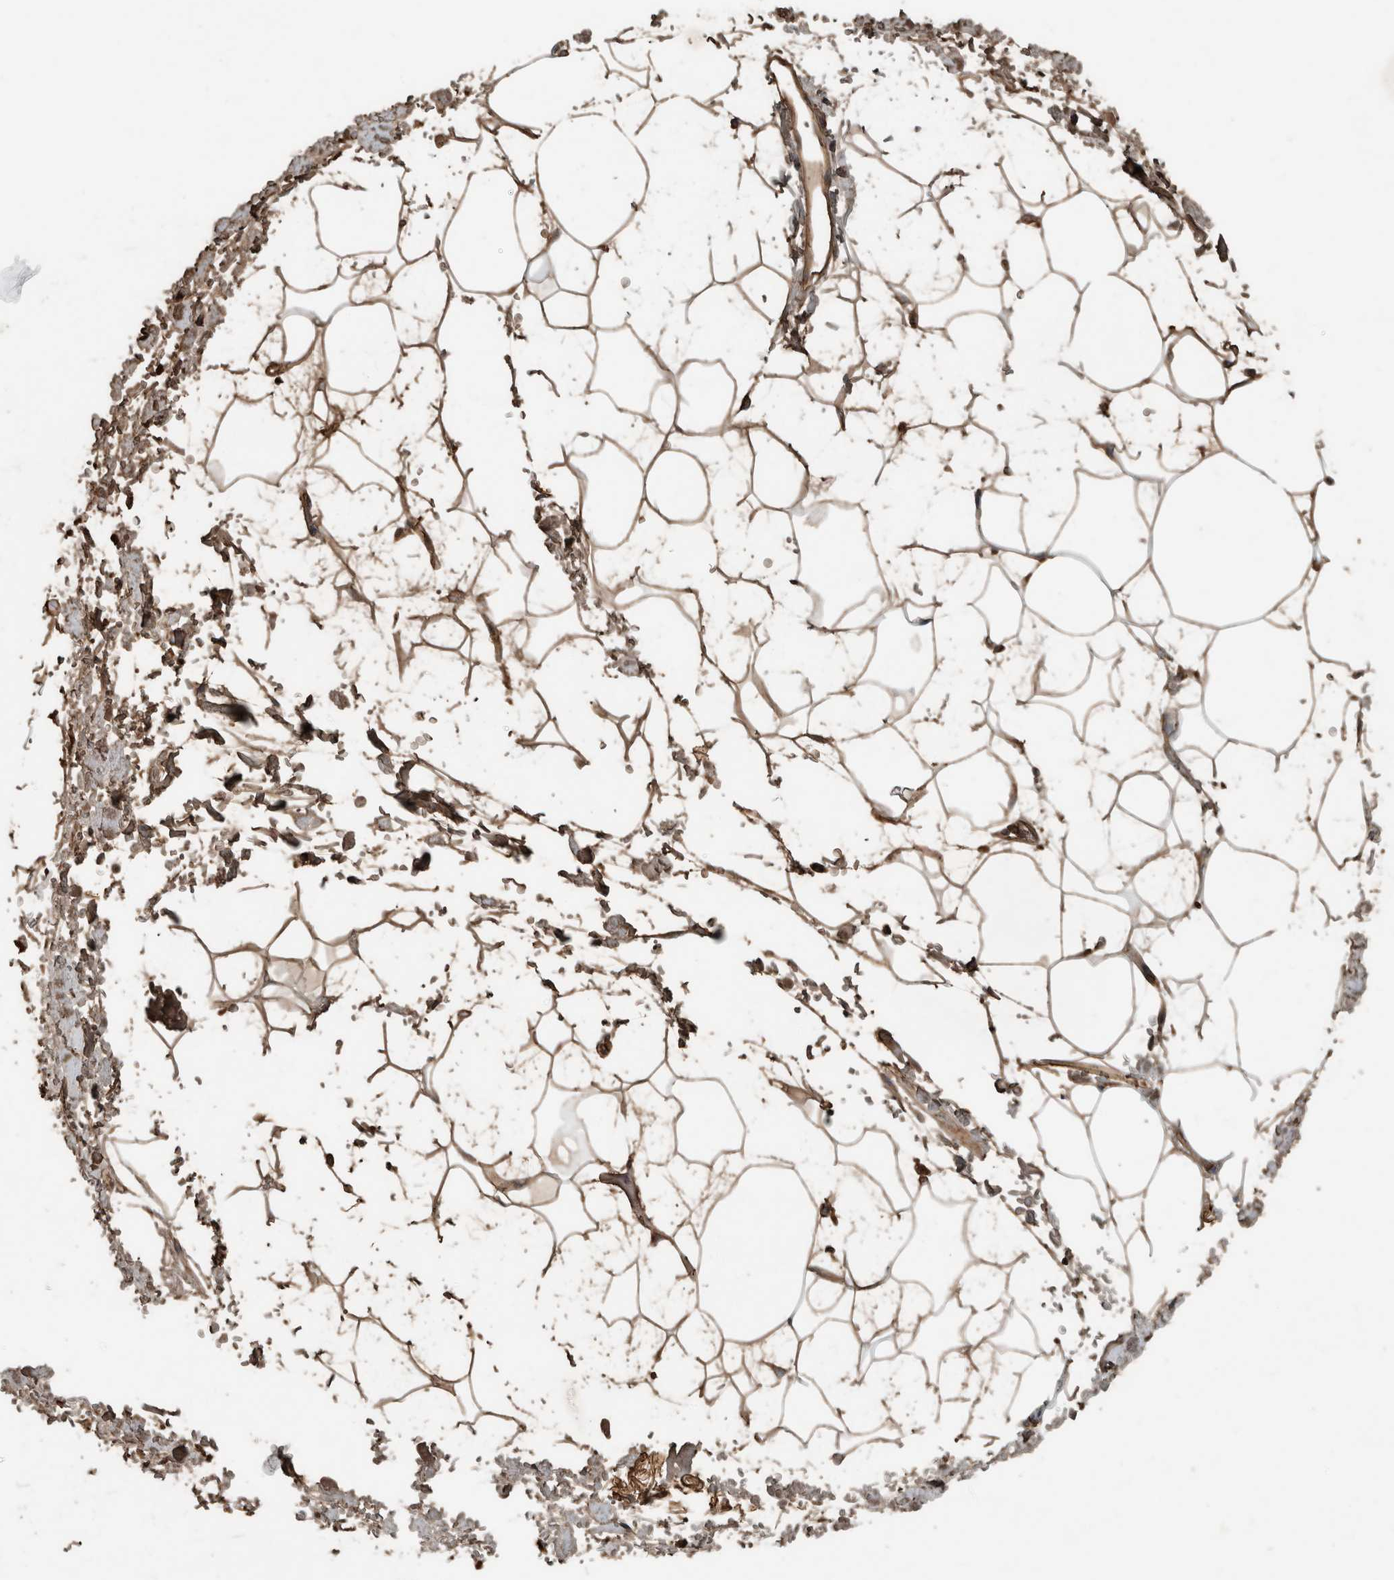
{"staining": {"intensity": "moderate", "quantity": ">75%", "location": "cytoplasmic/membranous"}, "tissue": "adipose tissue", "cell_type": "Adipocytes", "image_type": "normal", "snomed": [{"axis": "morphology", "description": "Normal tissue, NOS"}, {"axis": "topography", "description": "Soft tissue"}], "caption": "Immunohistochemistry histopathology image of normal adipose tissue stained for a protein (brown), which shows medium levels of moderate cytoplasmic/membranous positivity in approximately >75% of adipocytes.", "gene": "USP34", "patient": {"sex": "male", "age": 72}}